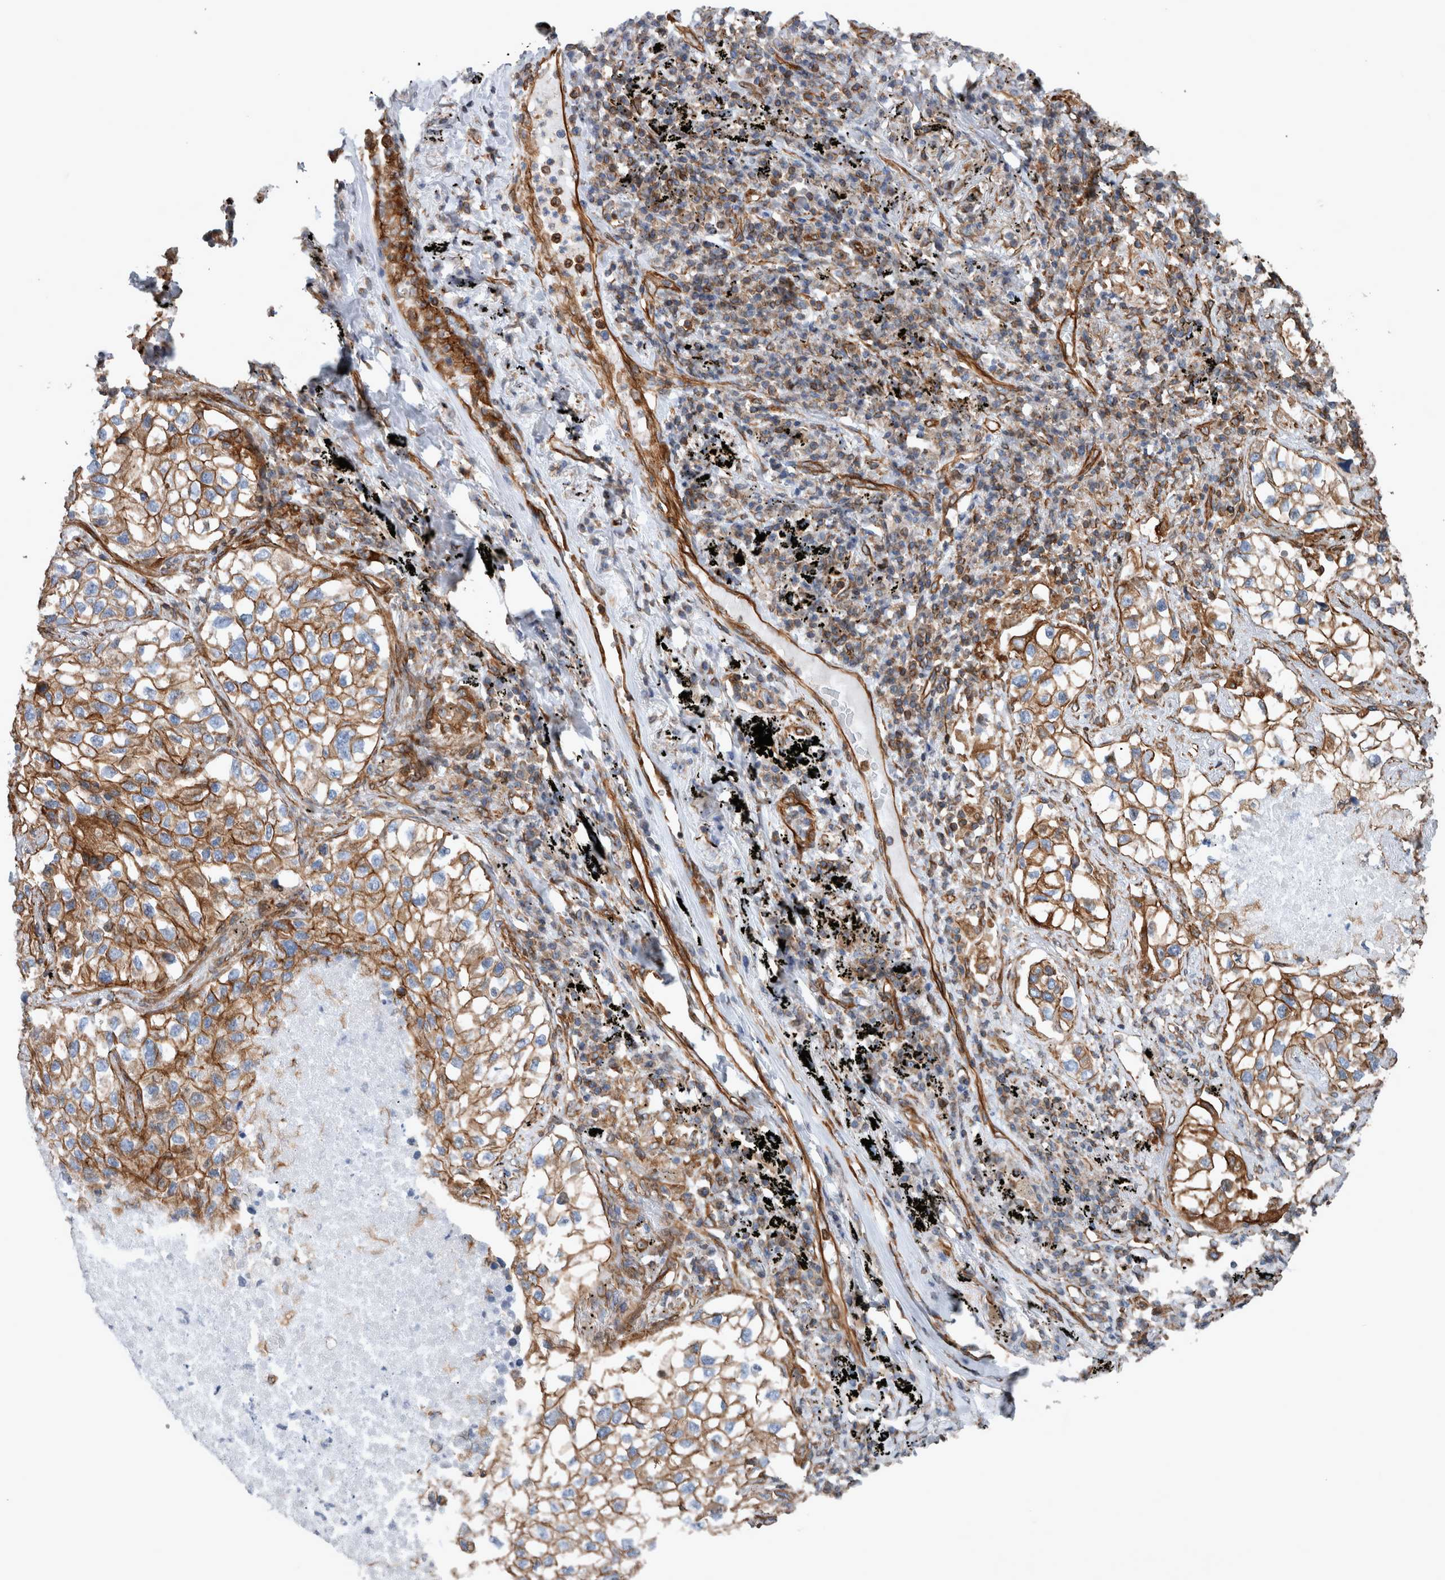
{"staining": {"intensity": "moderate", "quantity": ">75%", "location": "cytoplasmic/membranous"}, "tissue": "lung cancer", "cell_type": "Tumor cells", "image_type": "cancer", "snomed": [{"axis": "morphology", "description": "Adenocarcinoma, NOS"}, {"axis": "topography", "description": "Lung"}], "caption": "High-power microscopy captured an IHC photomicrograph of lung cancer, revealing moderate cytoplasmic/membranous positivity in approximately >75% of tumor cells.", "gene": "PLEC", "patient": {"sex": "male", "age": 63}}